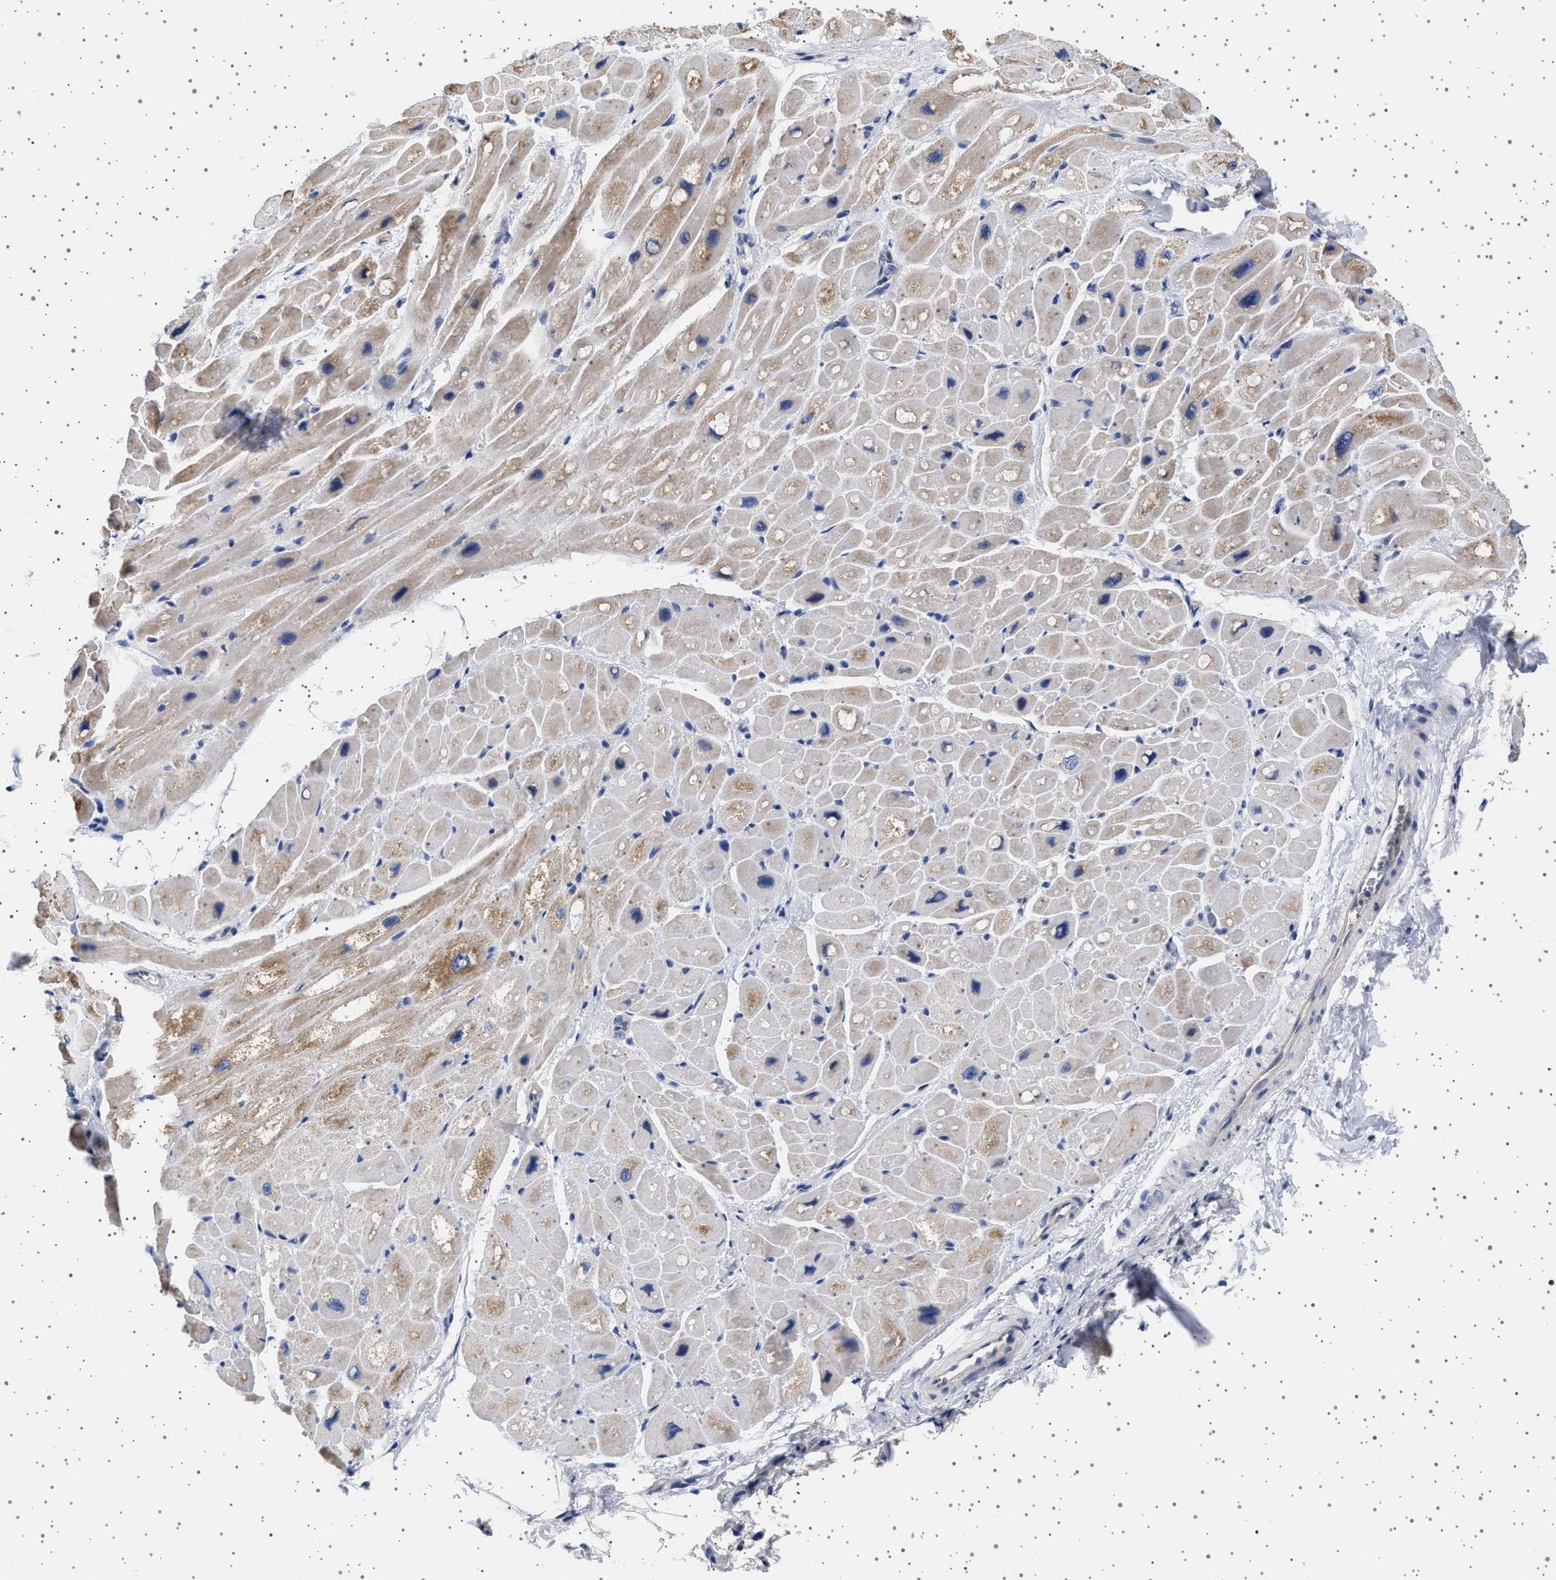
{"staining": {"intensity": "weak", "quantity": "25%-75%", "location": "cytoplasmic/membranous"}, "tissue": "heart muscle", "cell_type": "Cardiomyocytes", "image_type": "normal", "snomed": [{"axis": "morphology", "description": "Normal tissue, NOS"}, {"axis": "topography", "description": "Heart"}], "caption": "A brown stain highlights weak cytoplasmic/membranous expression of a protein in cardiomyocytes of normal human heart muscle. (DAB (3,3'-diaminobenzidine) = brown stain, brightfield microscopy at high magnification).", "gene": "TRMT10B", "patient": {"sex": "male", "age": 49}}